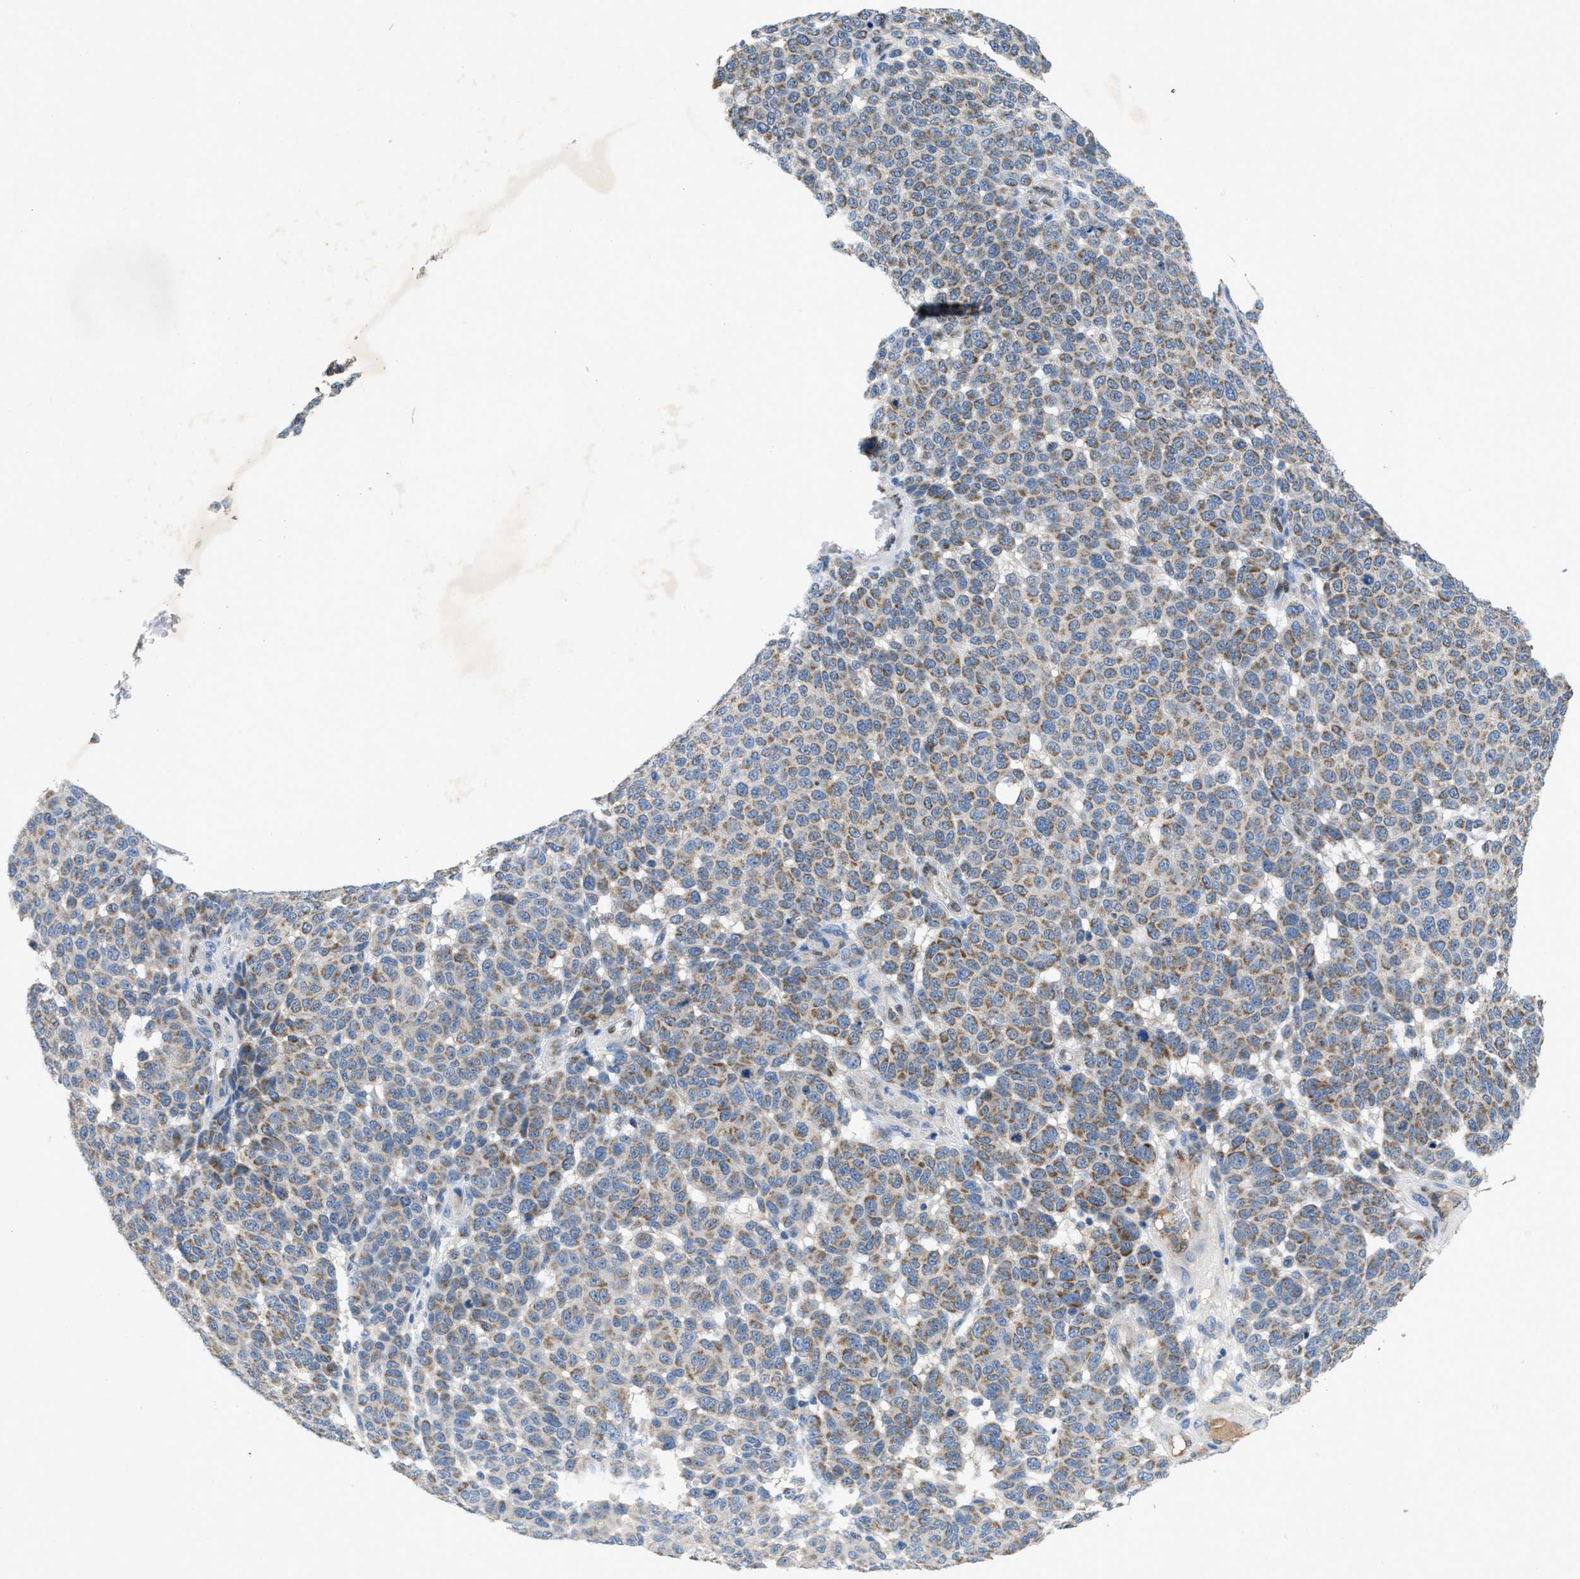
{"staining": {"intensity": "moderate", "quantity": "25%-75%", "location": "cytoplasmic/membranous"}, "tissue": "melanoma", "cell_type": "Tumor cells", "image_type": "cancer", "snomed": [{"axis": "morphology", "description": "Malignant melanoma, NOS"}, {"axis": "topography", "description": "Skin"}], "caption": "High-power microscopy captured an immunohistochemistry (IHC) histopathology image of malignant melanoma, revealing moderate cytoplasmic/membranous positivity in approximately 25%-75% of tumor cells.", "gene": "PNKD", "patient": {"sex": "male", "age": 59}}